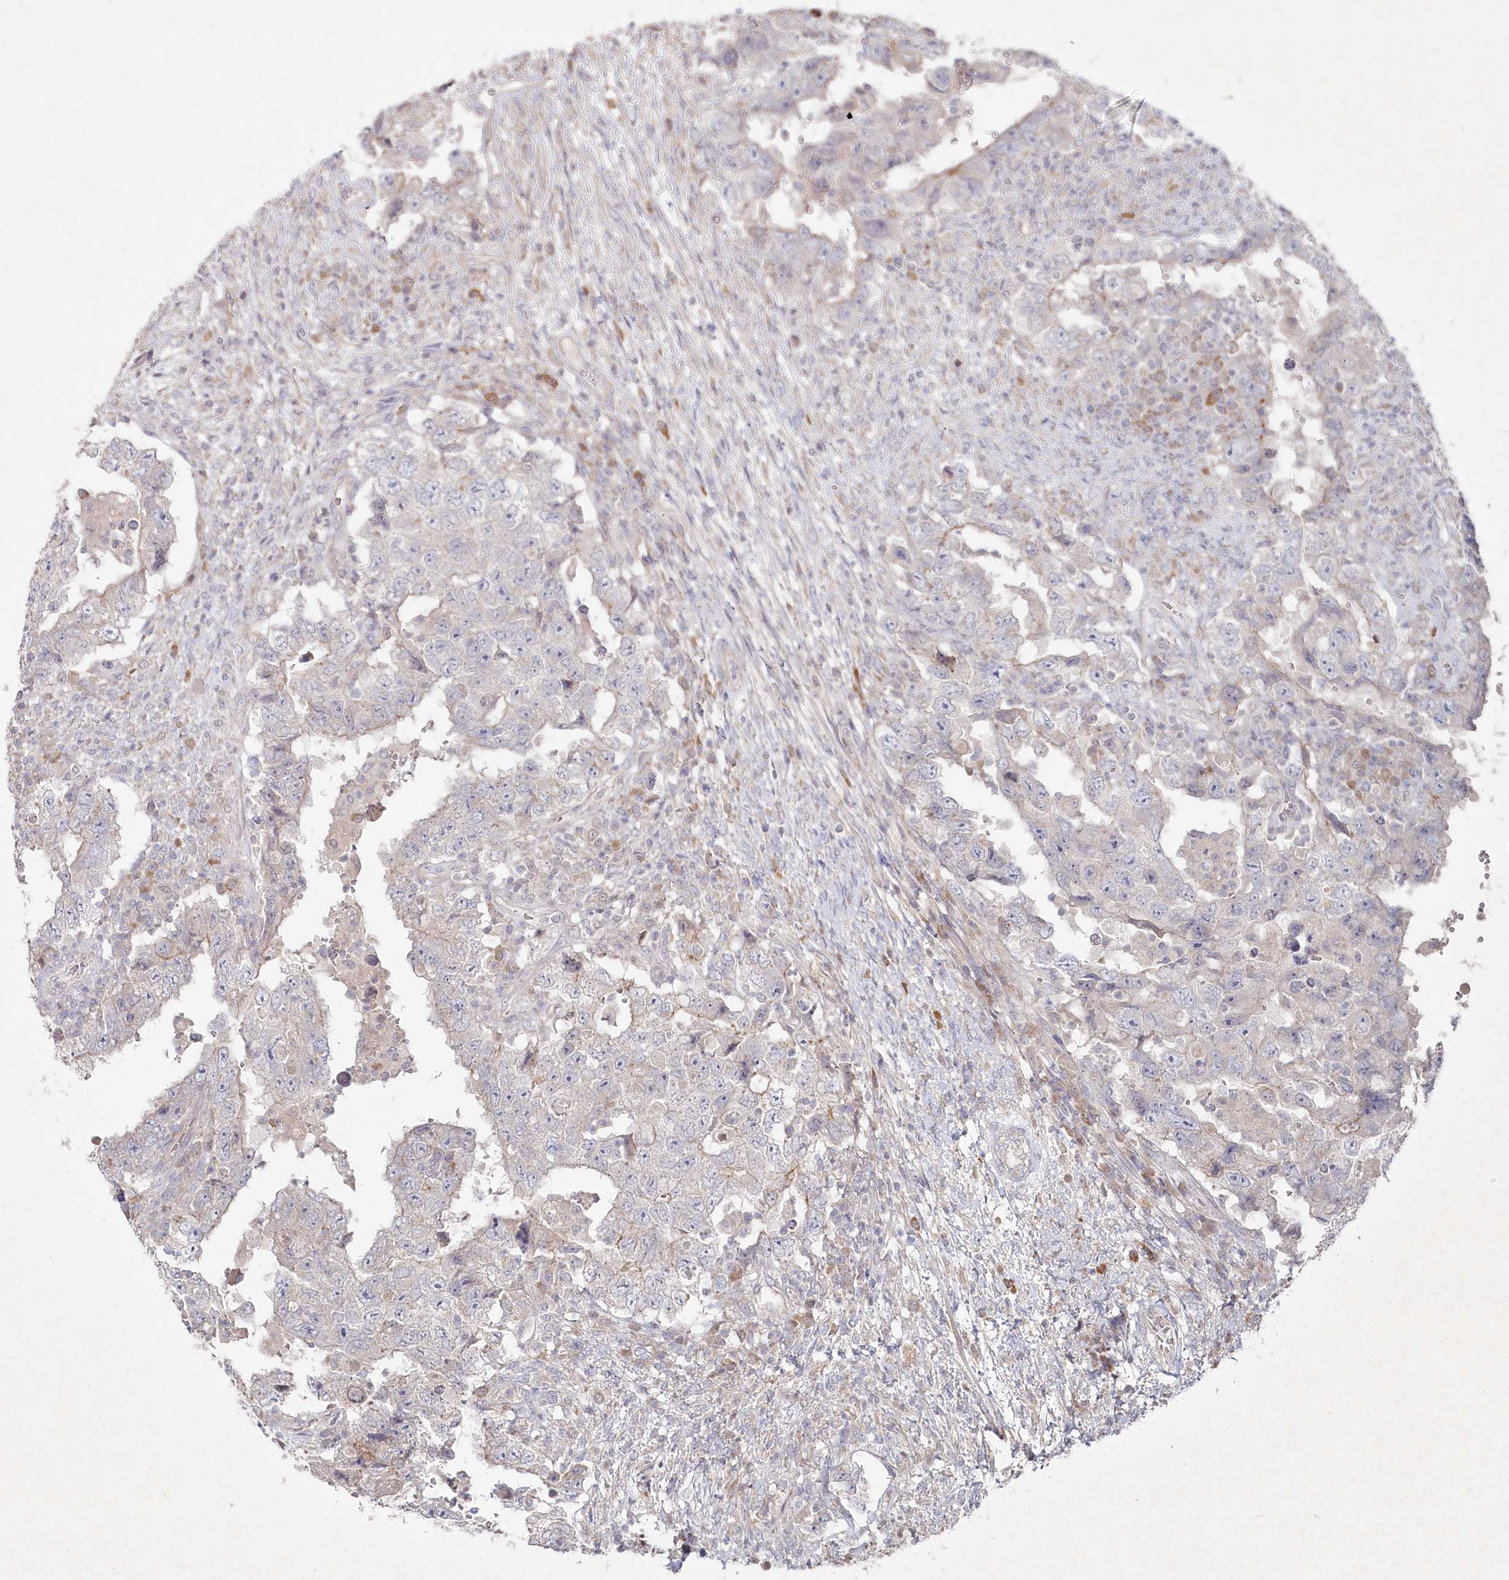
{"staining": {"intensity": "negative", "quantity": "none", "location": "none"}, "tissue": "testis cancer", "cell_type": "Tumor cells", "image_type": "cancer", "snomed": [{"axis": "morphology", "description": "Carcinoma, Embryonal, NOS"}, {"axis": "topography", "description": "Testis"}], "caption": "This is an IHC photomicrograph of testis embryonal carcinoma. There is no staining in tumor cells.", "gene": "TGFBRAP1", "patient": {"sex": "male", "age": 26}}